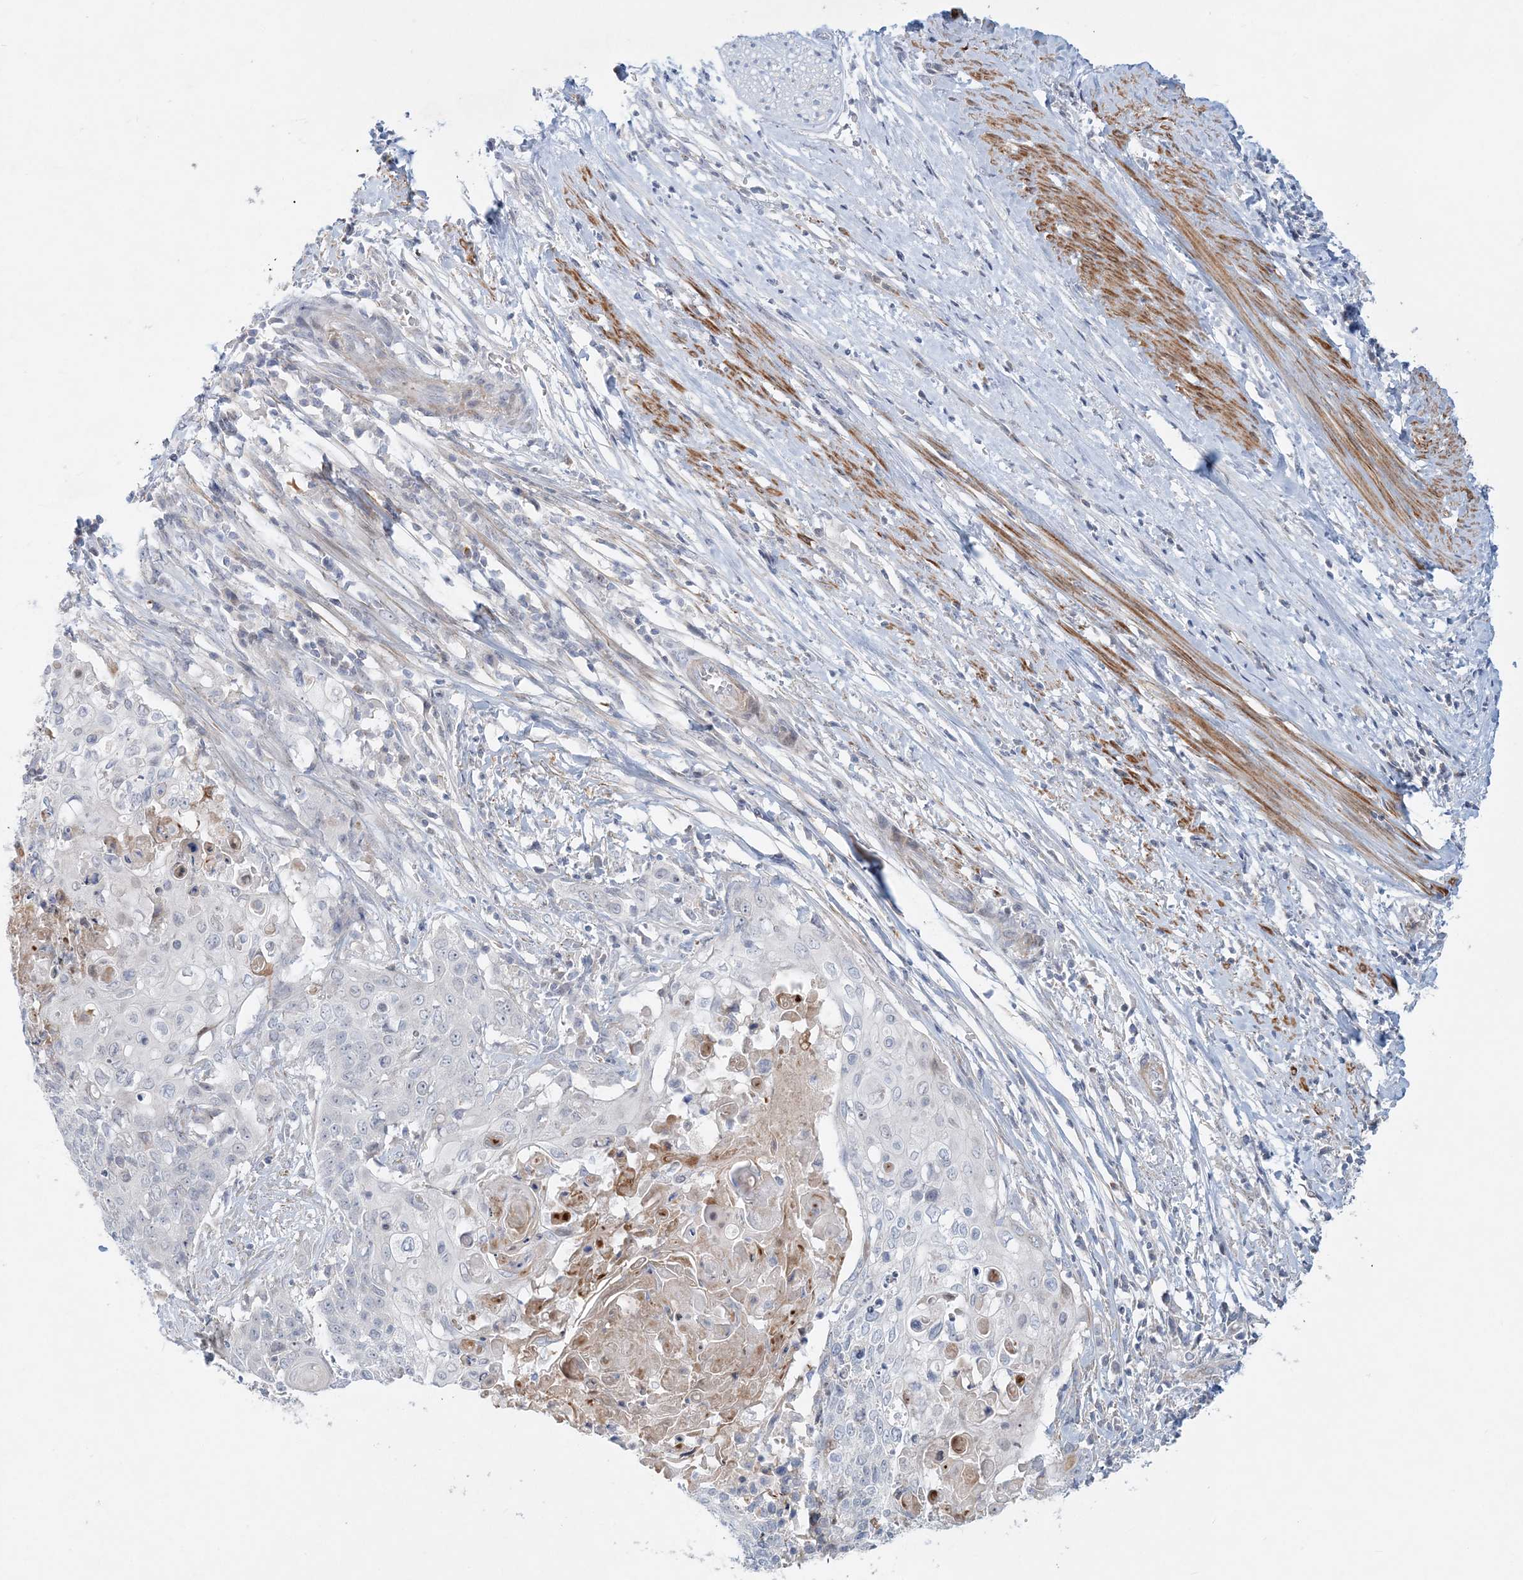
{"staining": {"intensity": "negative", "quantity": "none", "location": "none"}, "tissue": "cervical cancer", "cell_type": "Tumor cells", "image_type": "cancer", "snomed": [{"axis": "morphology", "description": "Squamous cell carcinoma, NOS"}, {"axis": "topography", "description": "Cervix"}], "caption": "Histopathology image shows no protein expression in tumor cells of cervical cancer tissue. (Immunohistochemistry, brightfield microscopy, high magnification).", "gene": "DNAH5", "patient": {"sex": "female", "age": 39}}